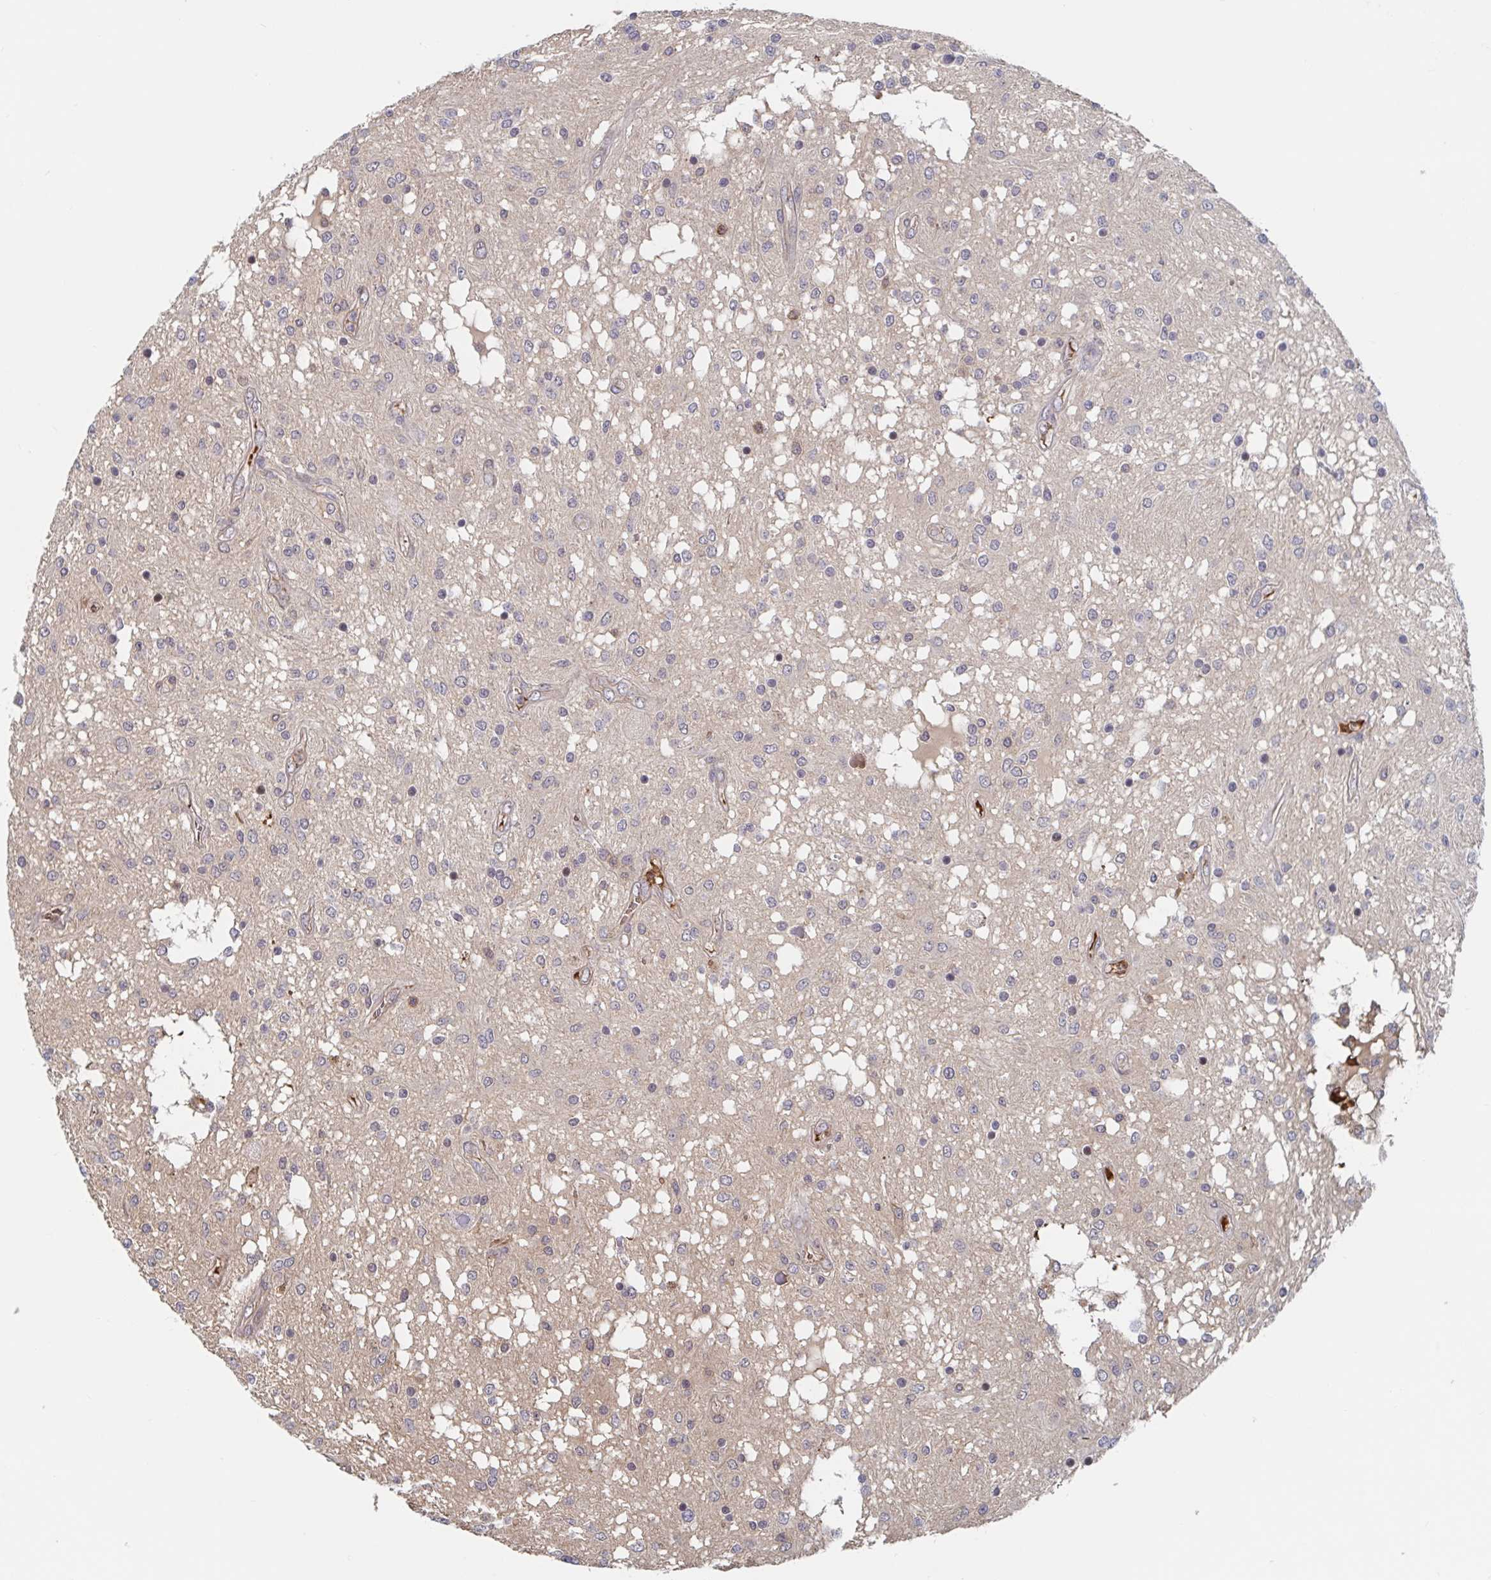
{"staining": {"intensity": "negative", "quantity": "none", "location": "none"}, "tissue": "glioma", "cell_type": "Tumor cells", "image_type": "cancer", "snomed": [{"axis": "morphology", "description": "Glioma, malignant, Low grade"}, {"axis": "topography", "description": "Cerebellum"}], "caption": "Human glioma stained for a protein using immunohistochemistry displays no positivity in tumor cells.", "gene": "DHRS12", "patient": {"sex": "female", "age": 14}}